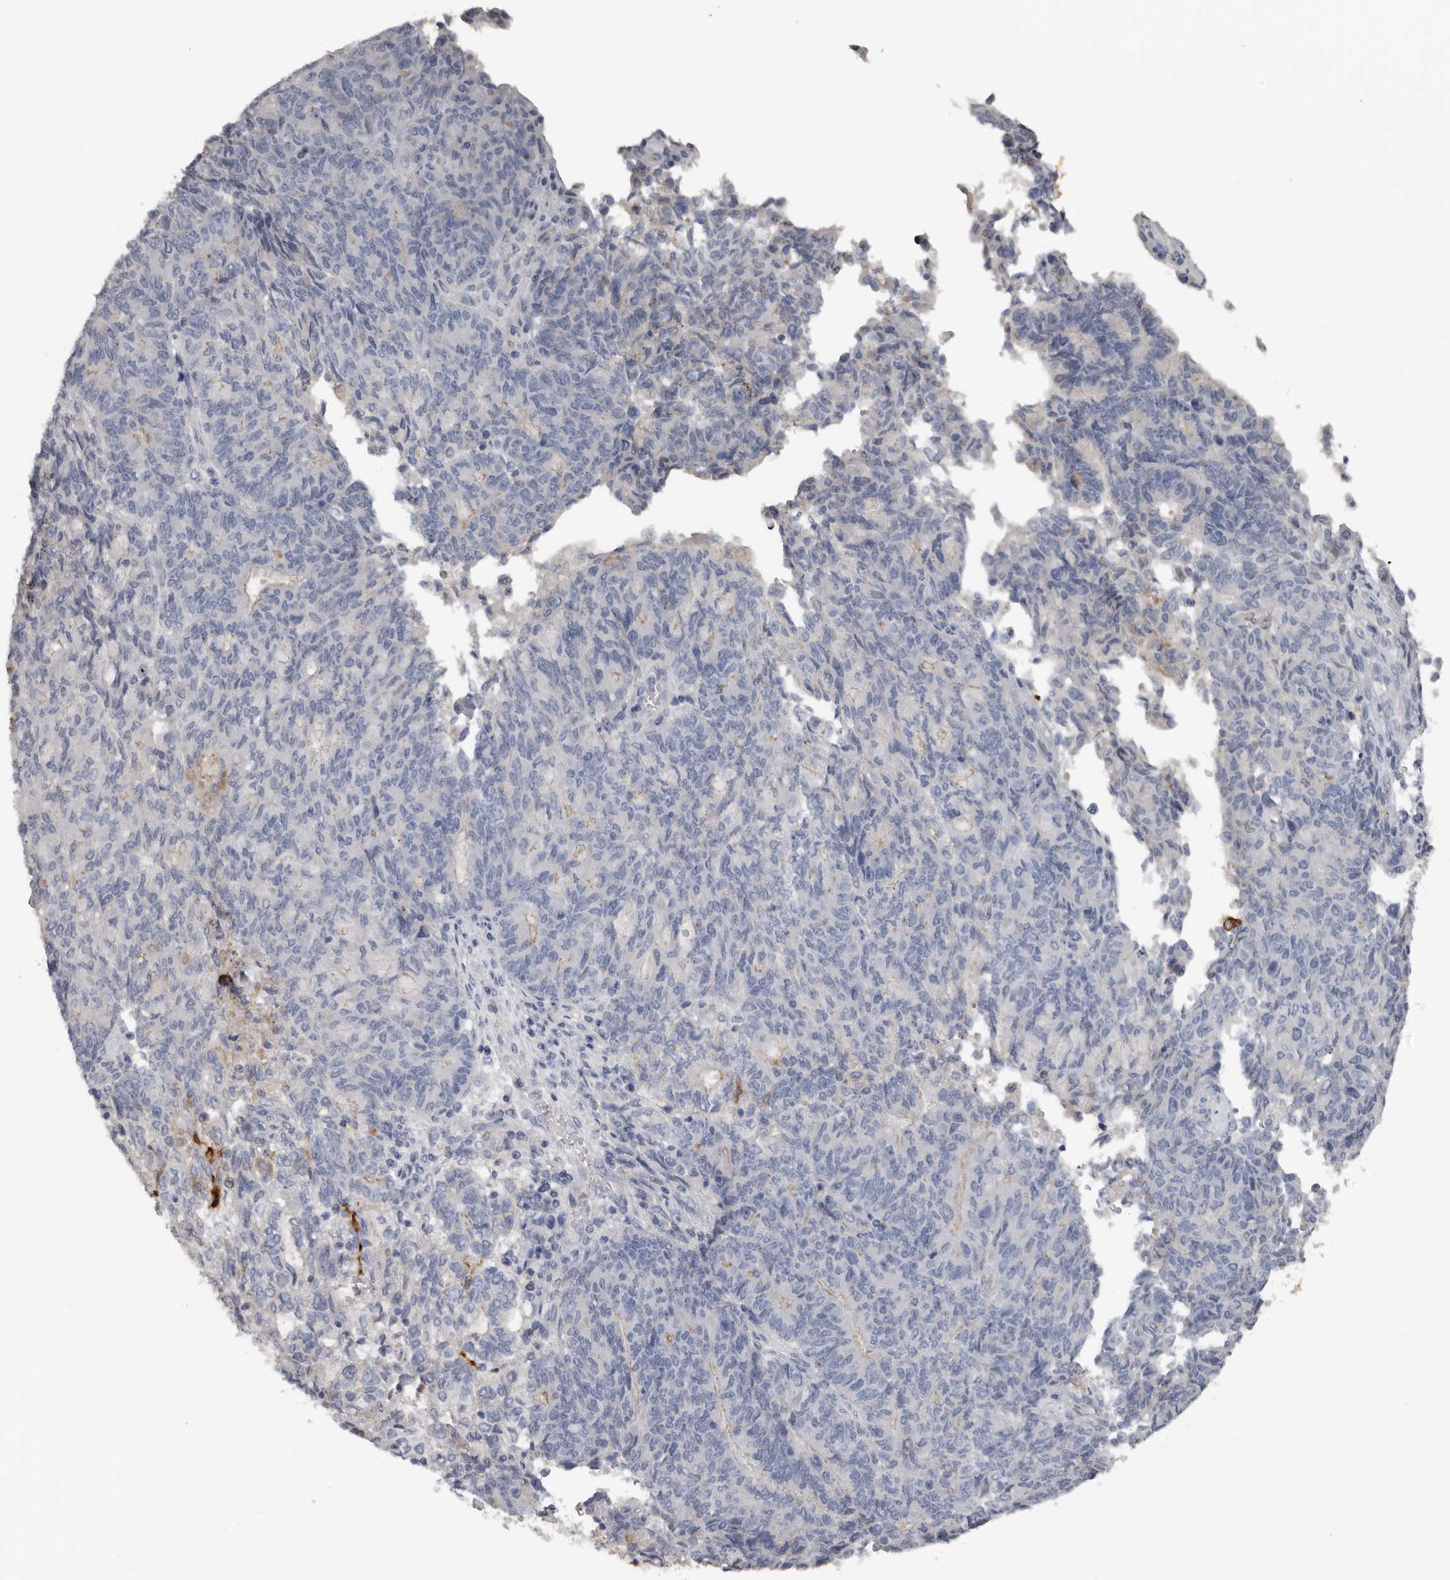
{"staining": {"intensity": "weak", "quantity": "<25%", "location": "cytoplasmic/membranous"}, "tissue": "endometrial cancer", "cell_type": "Tumor cells", "image_type": "cancer", "snomed": [{"axis": "morphology", "description": "Adenocarcinoma, NOS"}, {"axis": "topography", "description": "Endometrium"}], "caption": "Tumor cells are negative for protein expression in human endometrial cancer (adenocarcinoma). The staining was performed using DAB to visualize the protein expression in brown, while the nuclei were stained in blue with hematoxylin (Magnification: 20x).", "gene": "FABP7", "patient": {"sex": "female", "age": 80}}